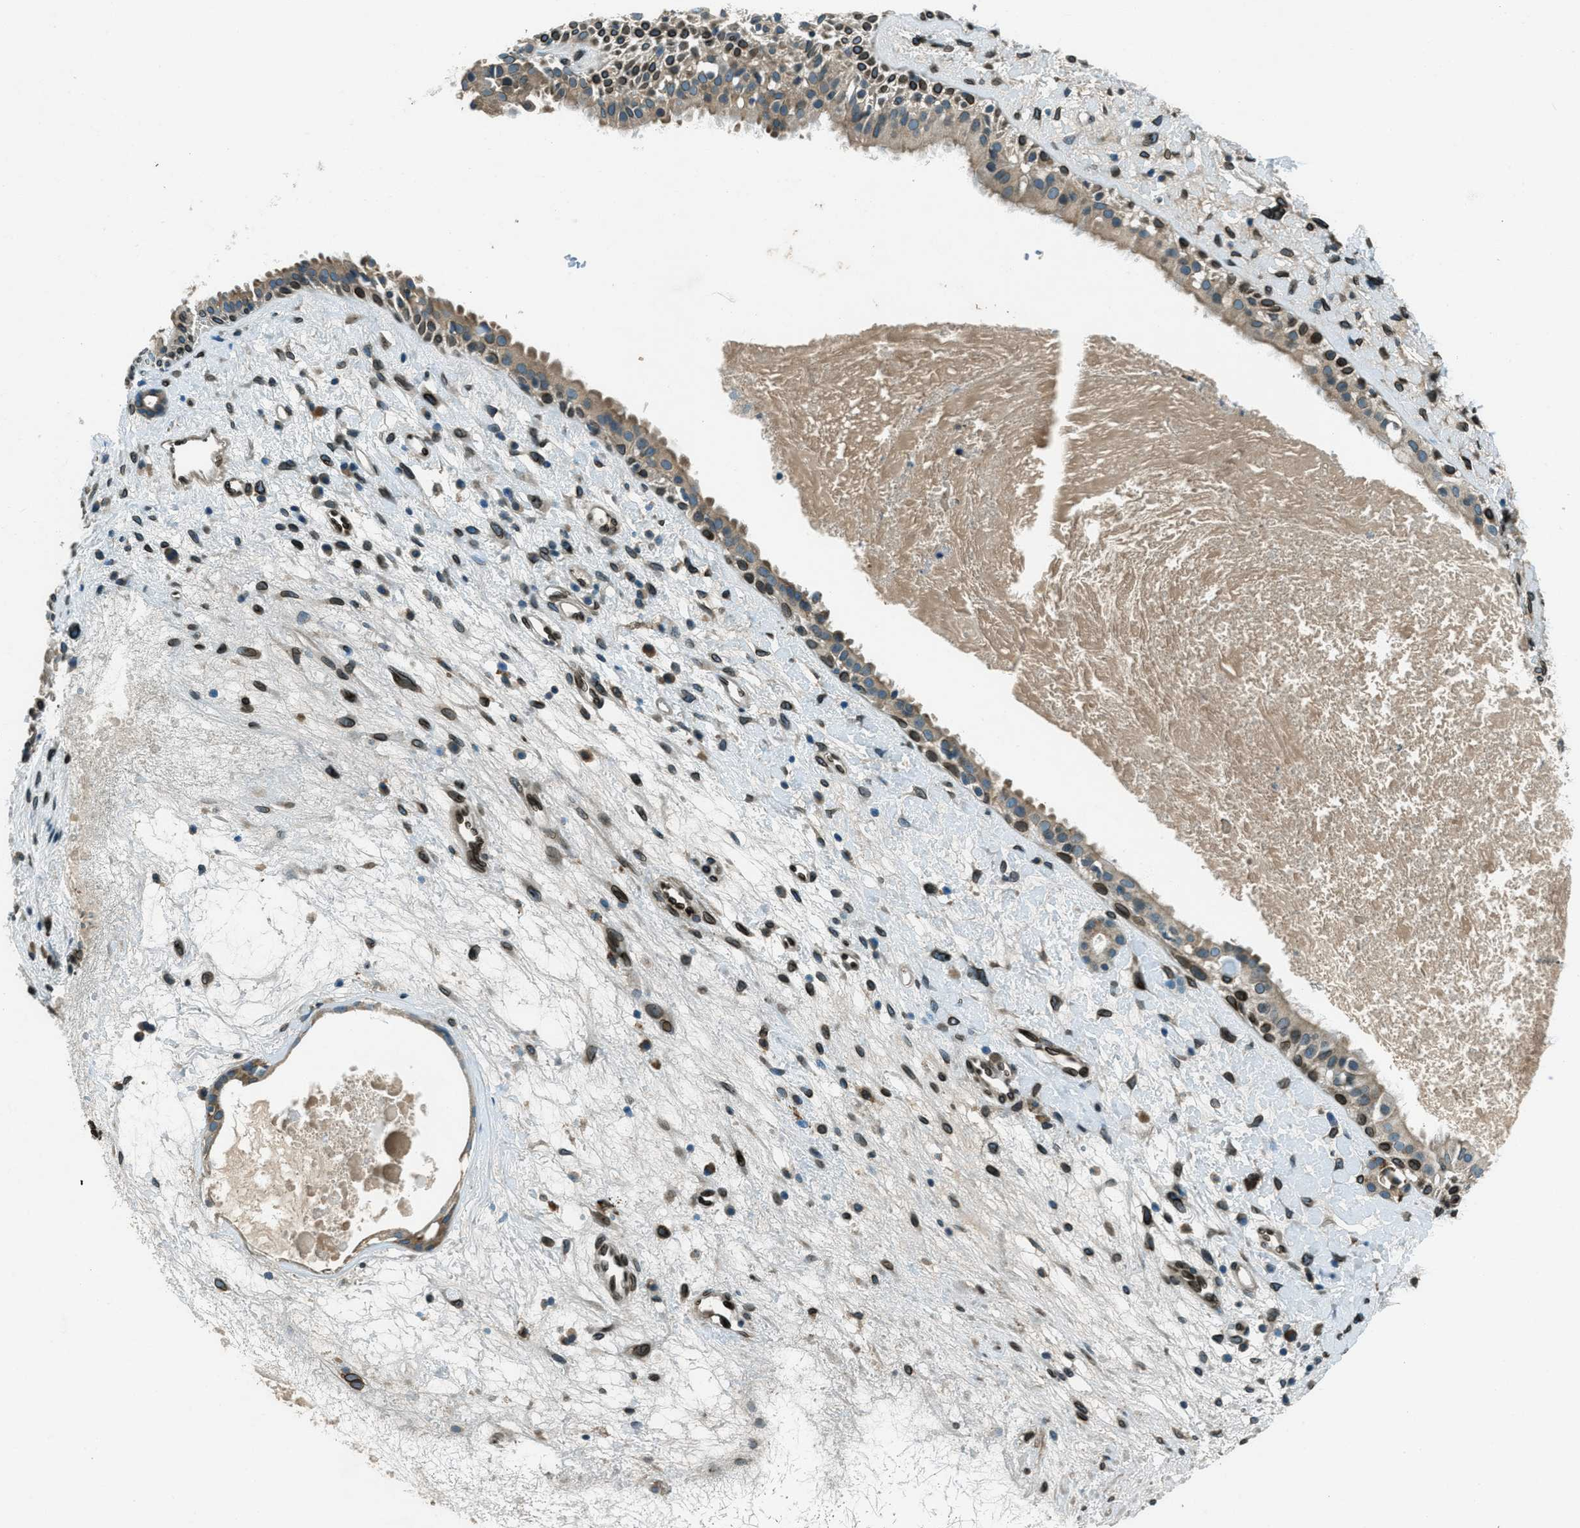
{"staining": {"intensity": "strong", "quantity": "25%-75%", "location": "cytoplasmic/membranous,nuclear"}, "tissue": "nasopharynx", "cell_type": "Respiratory epithelial cells", "image_type": "normal", "snomed": [{"axis": "morphology", "description": "Normal tissue, NOS"}, {"axis": "topography", "description": "Nasopharynx"}], "caption": "The image reveals staining of unremarkable nasopharynx, revealing strong cytoplasmic/membranous,nuclear protein staining (brown color) within respiratory epithelial cells.", "gene": "LEMD2", "patient": {"sex": "male", "age": 22}}